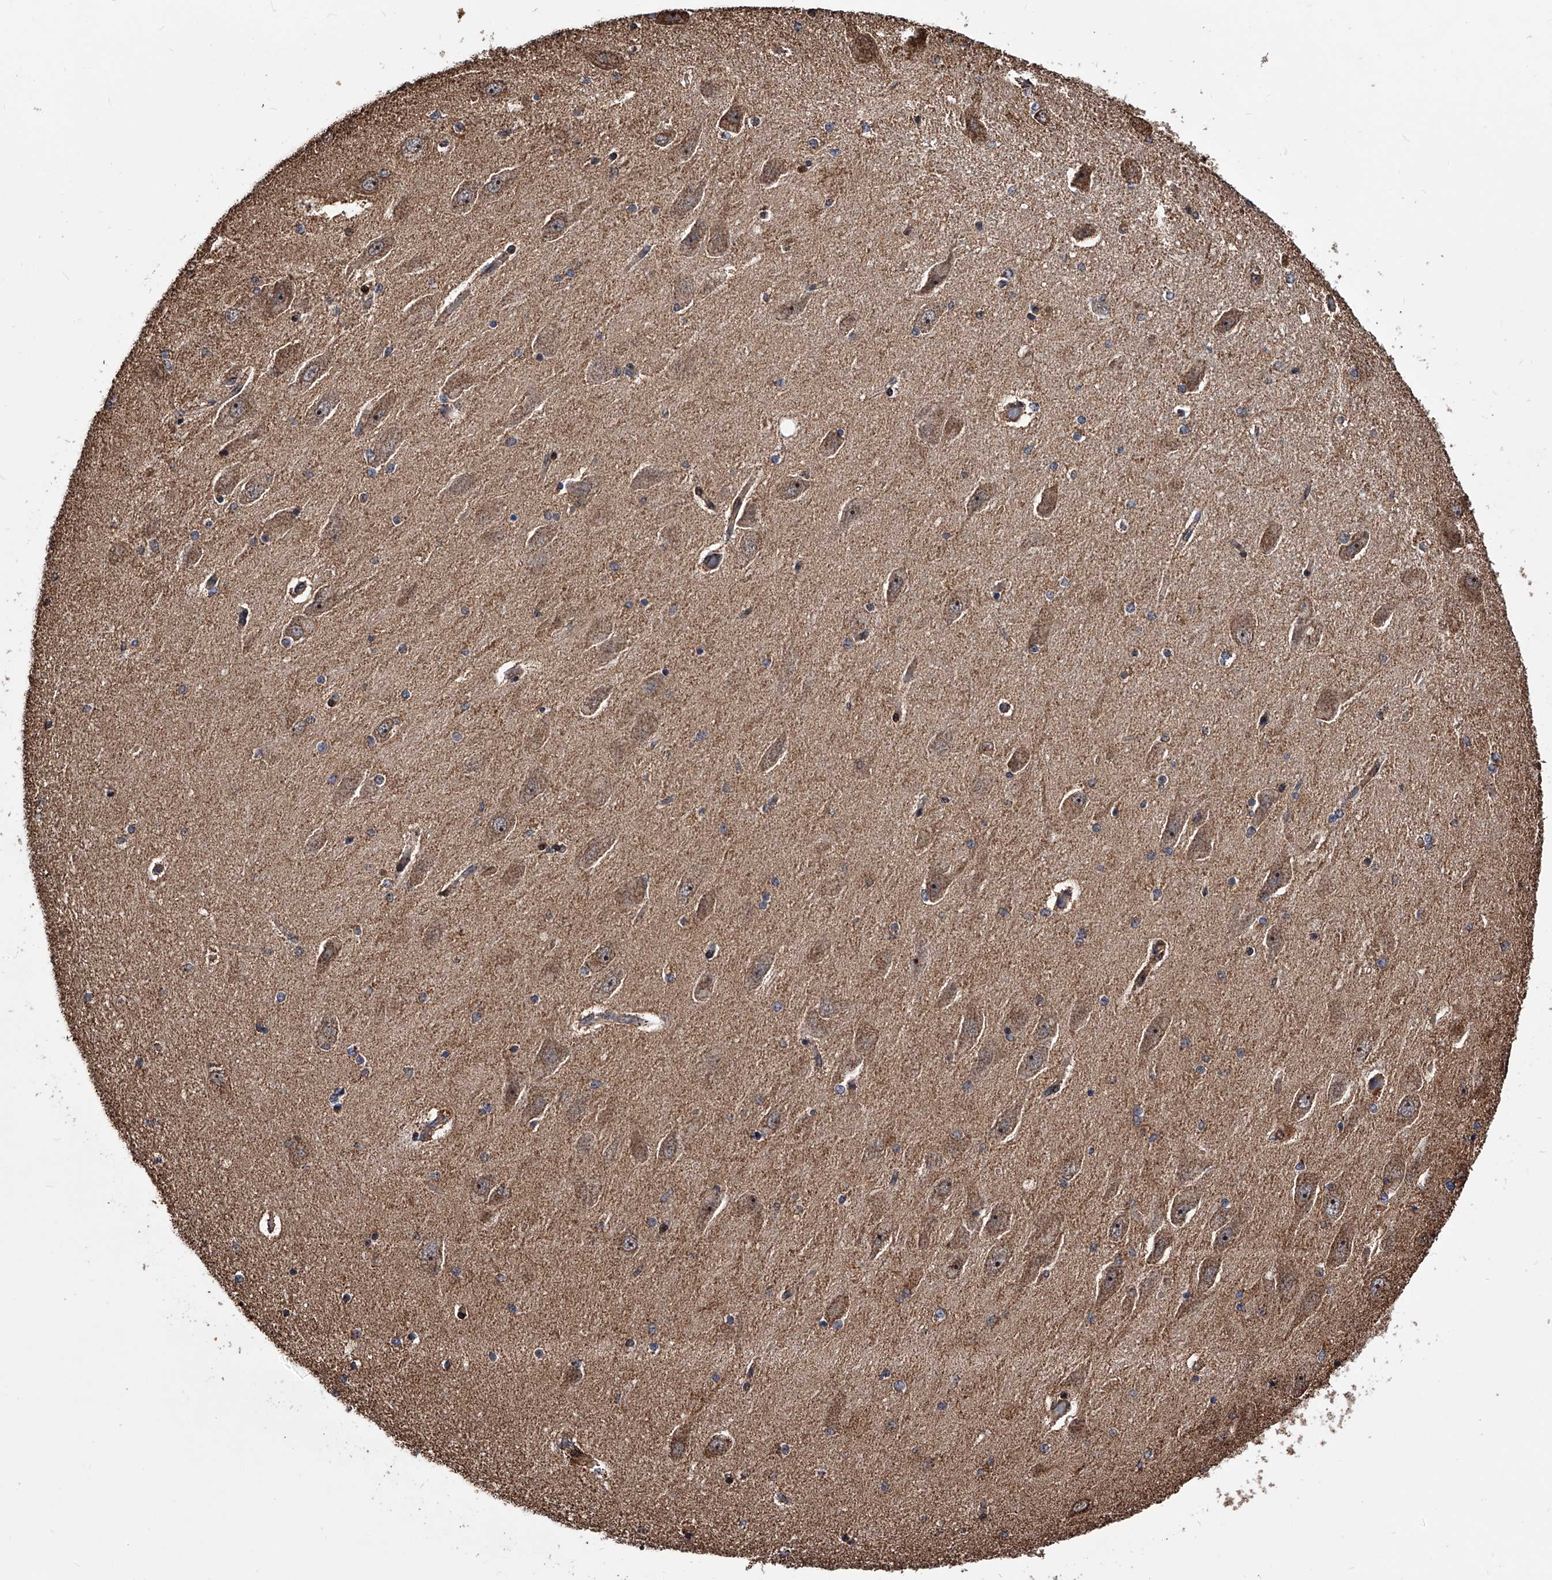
{"staining": {"intensity": "weak", "quantity": "<25%", "location": "cytoplasmic/membranous"}, "tissue": "hippocampus", "cell_type": "Glial cells", "image_type": "normal", "snomed": [{"axis": "morphology", "description": "Normal tissue, NOS"}, {"axis": "topography", "description": "Hippocampus"}], "caption": "This micrograph is of unremarkable hippocampus stained with immunohistochemistry to label a protein in brown with the nuclei are counter-stained blue. There is no expression in glial cells.", "gene": "SMPDL3A", "patient": {"sex": "female", "age": 54}}